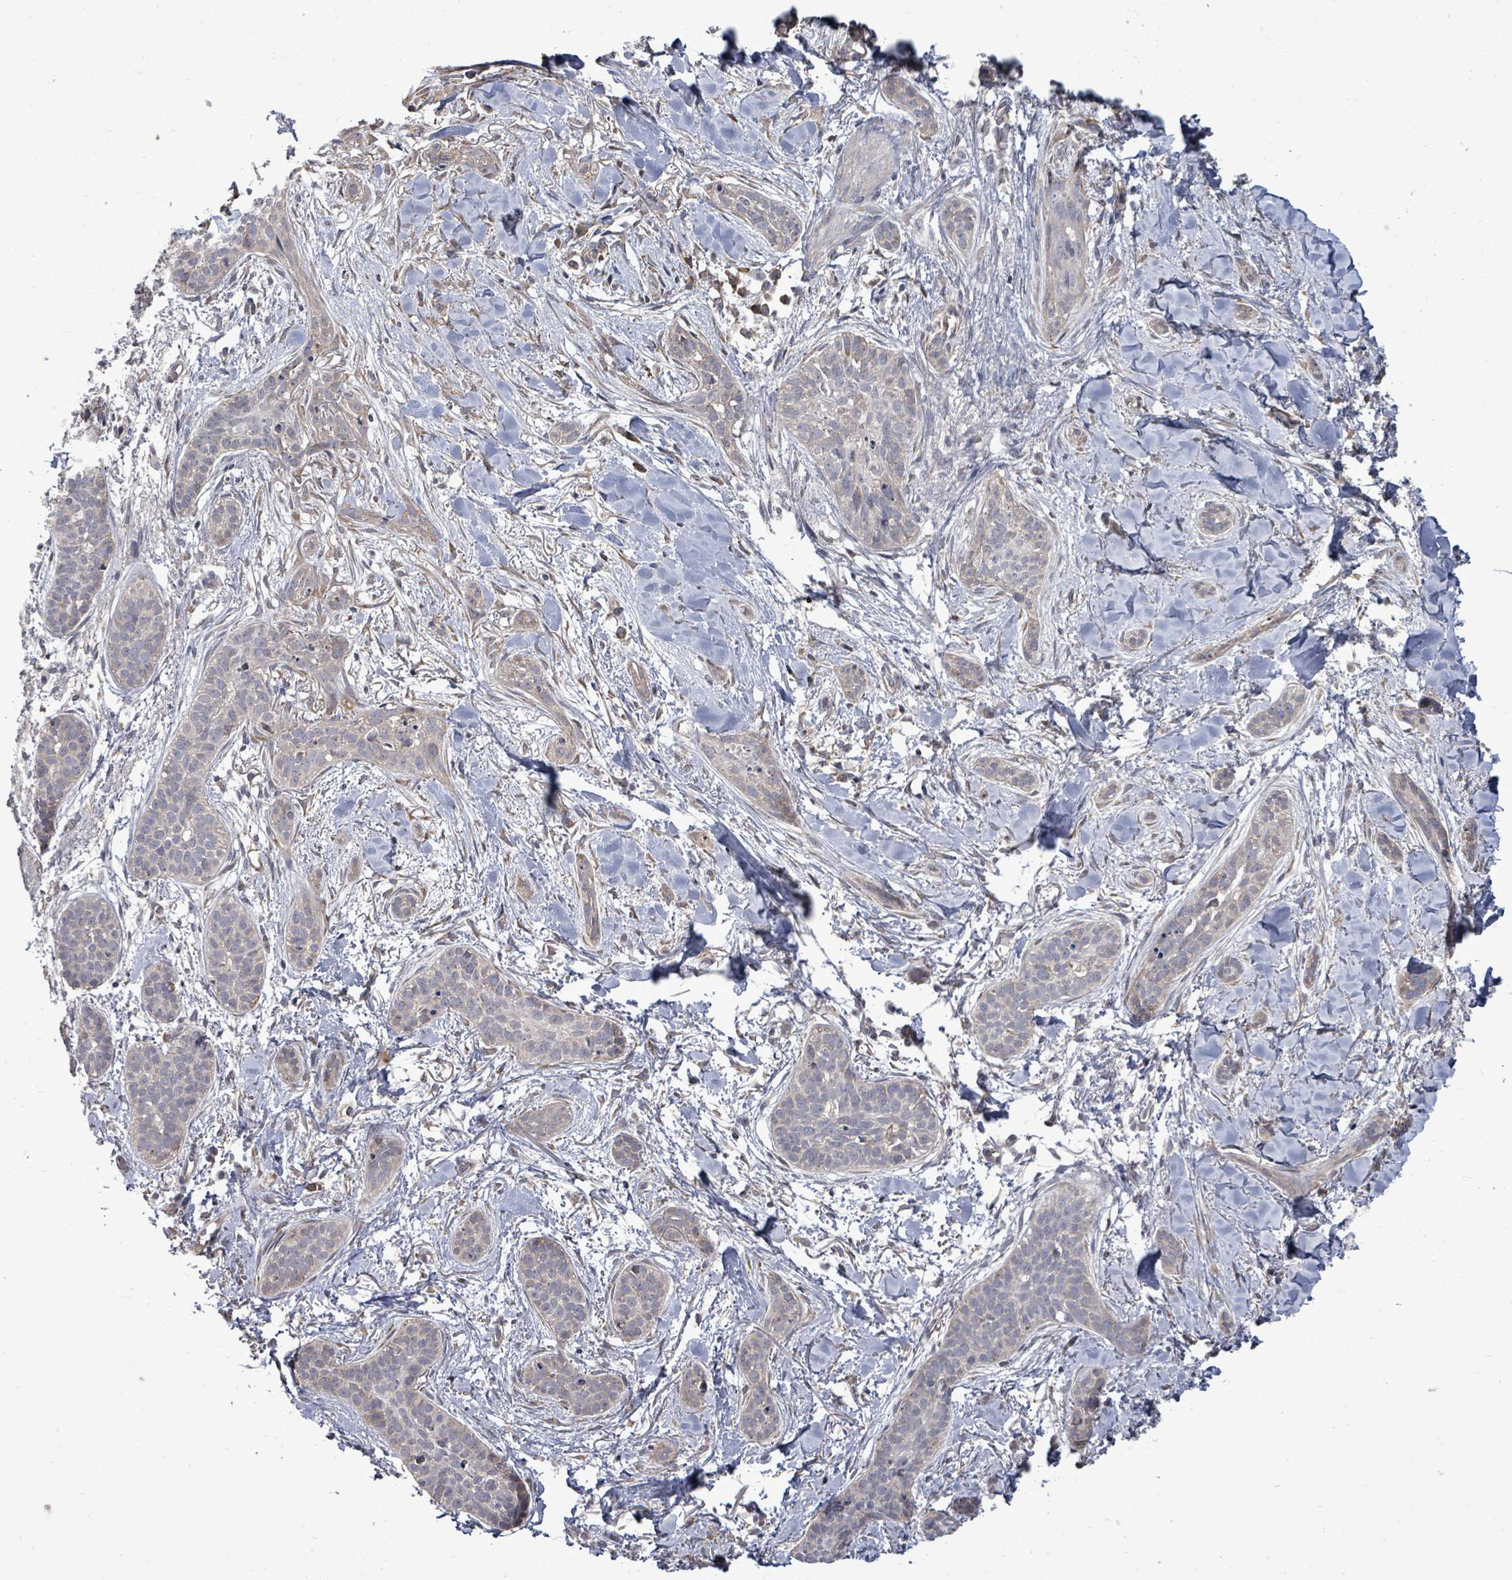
{"staining": {"intensity": "negative", "quantity": "none", "location": "none"}, "tissue": "skin cancer", "cell_type": "Tumor cells", "image_type": "cancer", "snomed": [{"axis": "morphology", "description": "Basal cell carcinoma"}, {"axis": "topography", "description": "Skin"}], "caption": "Photomicrograph shows no significant protein staining in tumor cells of skin basal cell carcinoma.", "gene": "POMGNT2", "patient": {"sex": "male", "age": 52}}